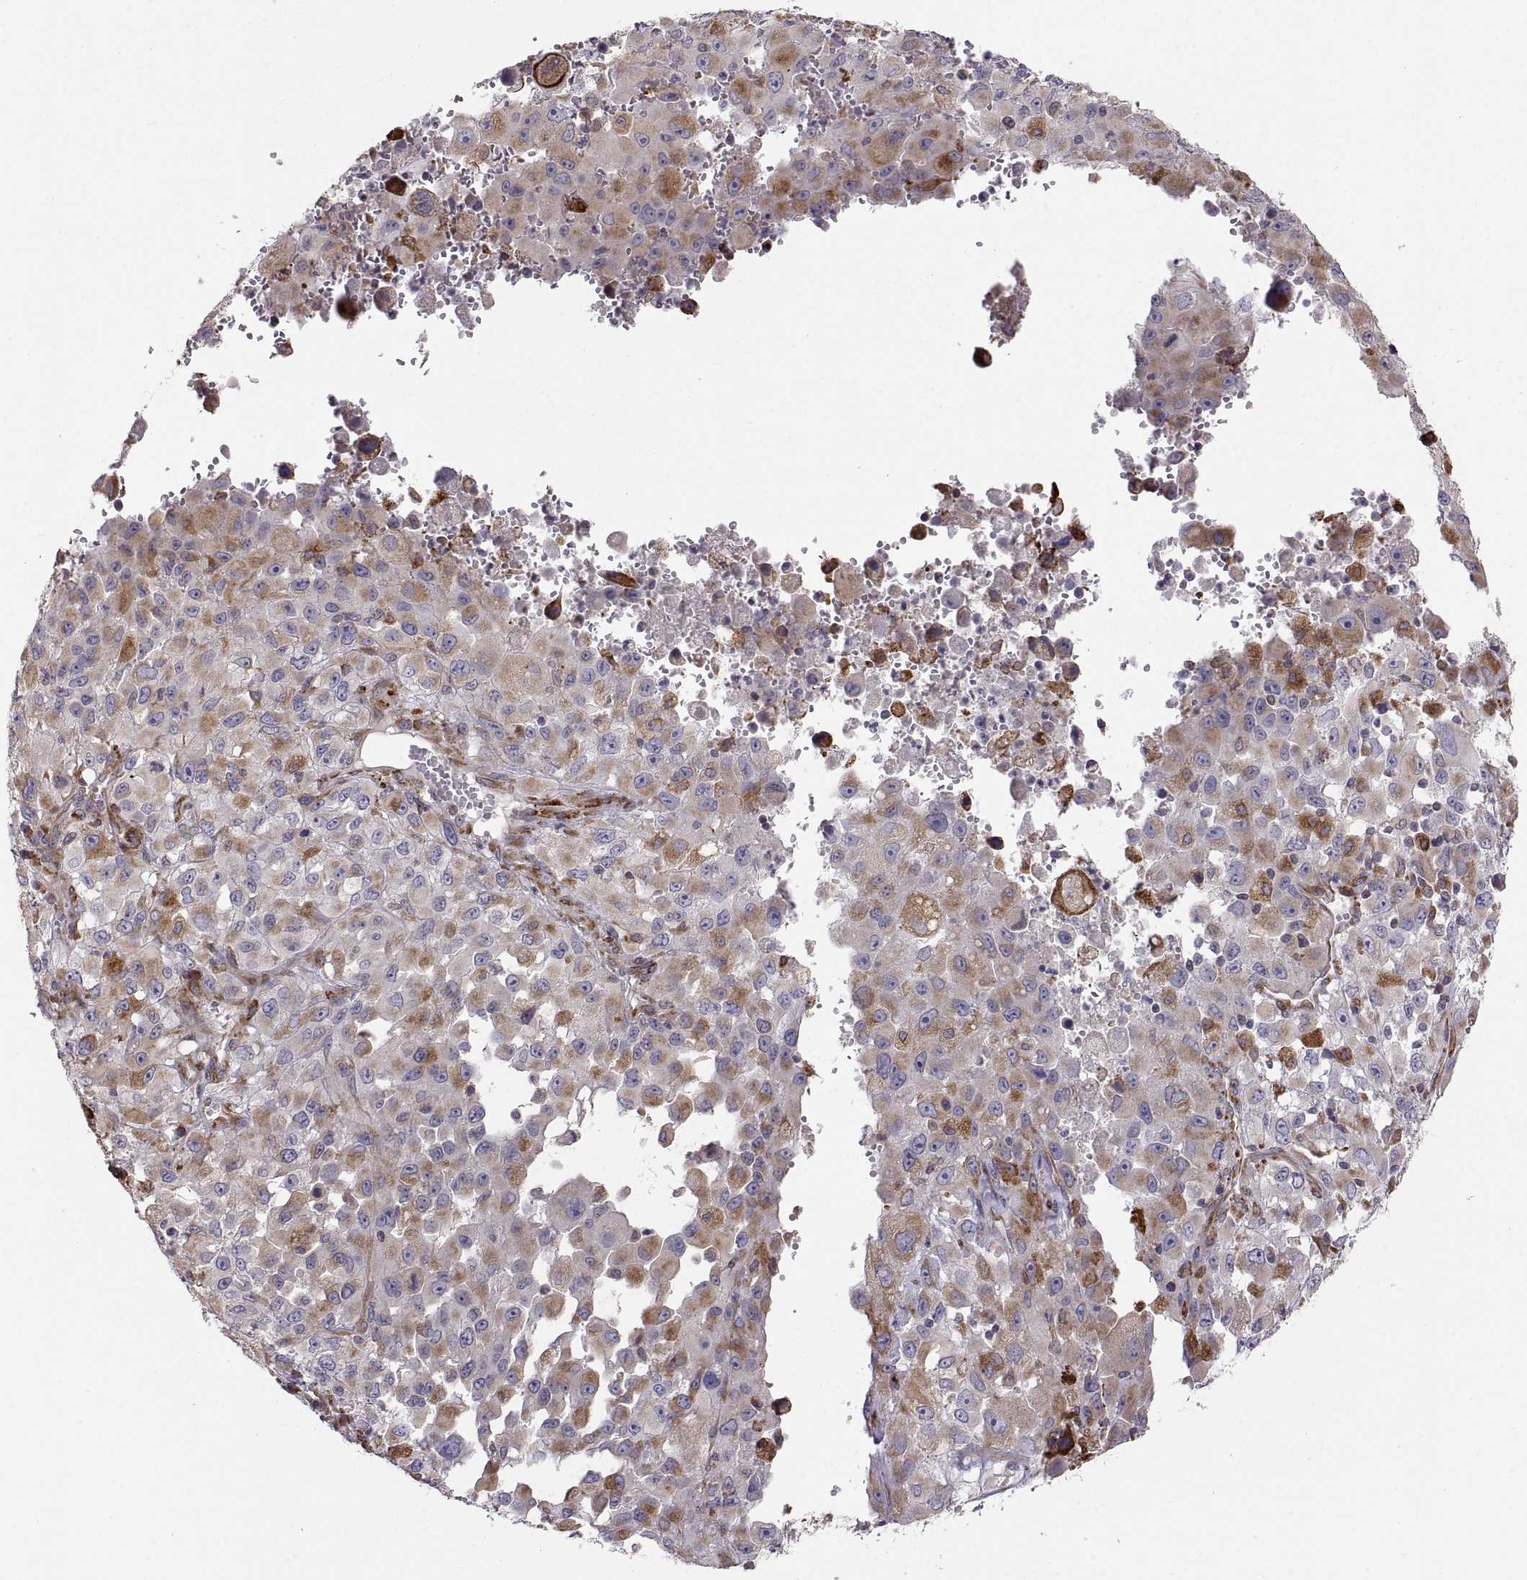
{"staining": {"intensity": "strong", "quantity": "25%-75%", "location": "cytoplasmic/membranous"}, "tissue": "melanoma", "cell_type": "Tumor cells", "image_type": "cancer", "snomed": [{"axis": "morphology", "description": "Malignant melanoma, Metastatic site"}, {"axis": "topography", "description": "Soft tissue"}], "caption": "Melanoma stained with DAB IHC shows high levels of strong cytoplasmic/membranous positivity in about 25%-75% of tumor cells.", "gene": "PLEKHB2", "patient": {"sex": "male", "age": 50}}